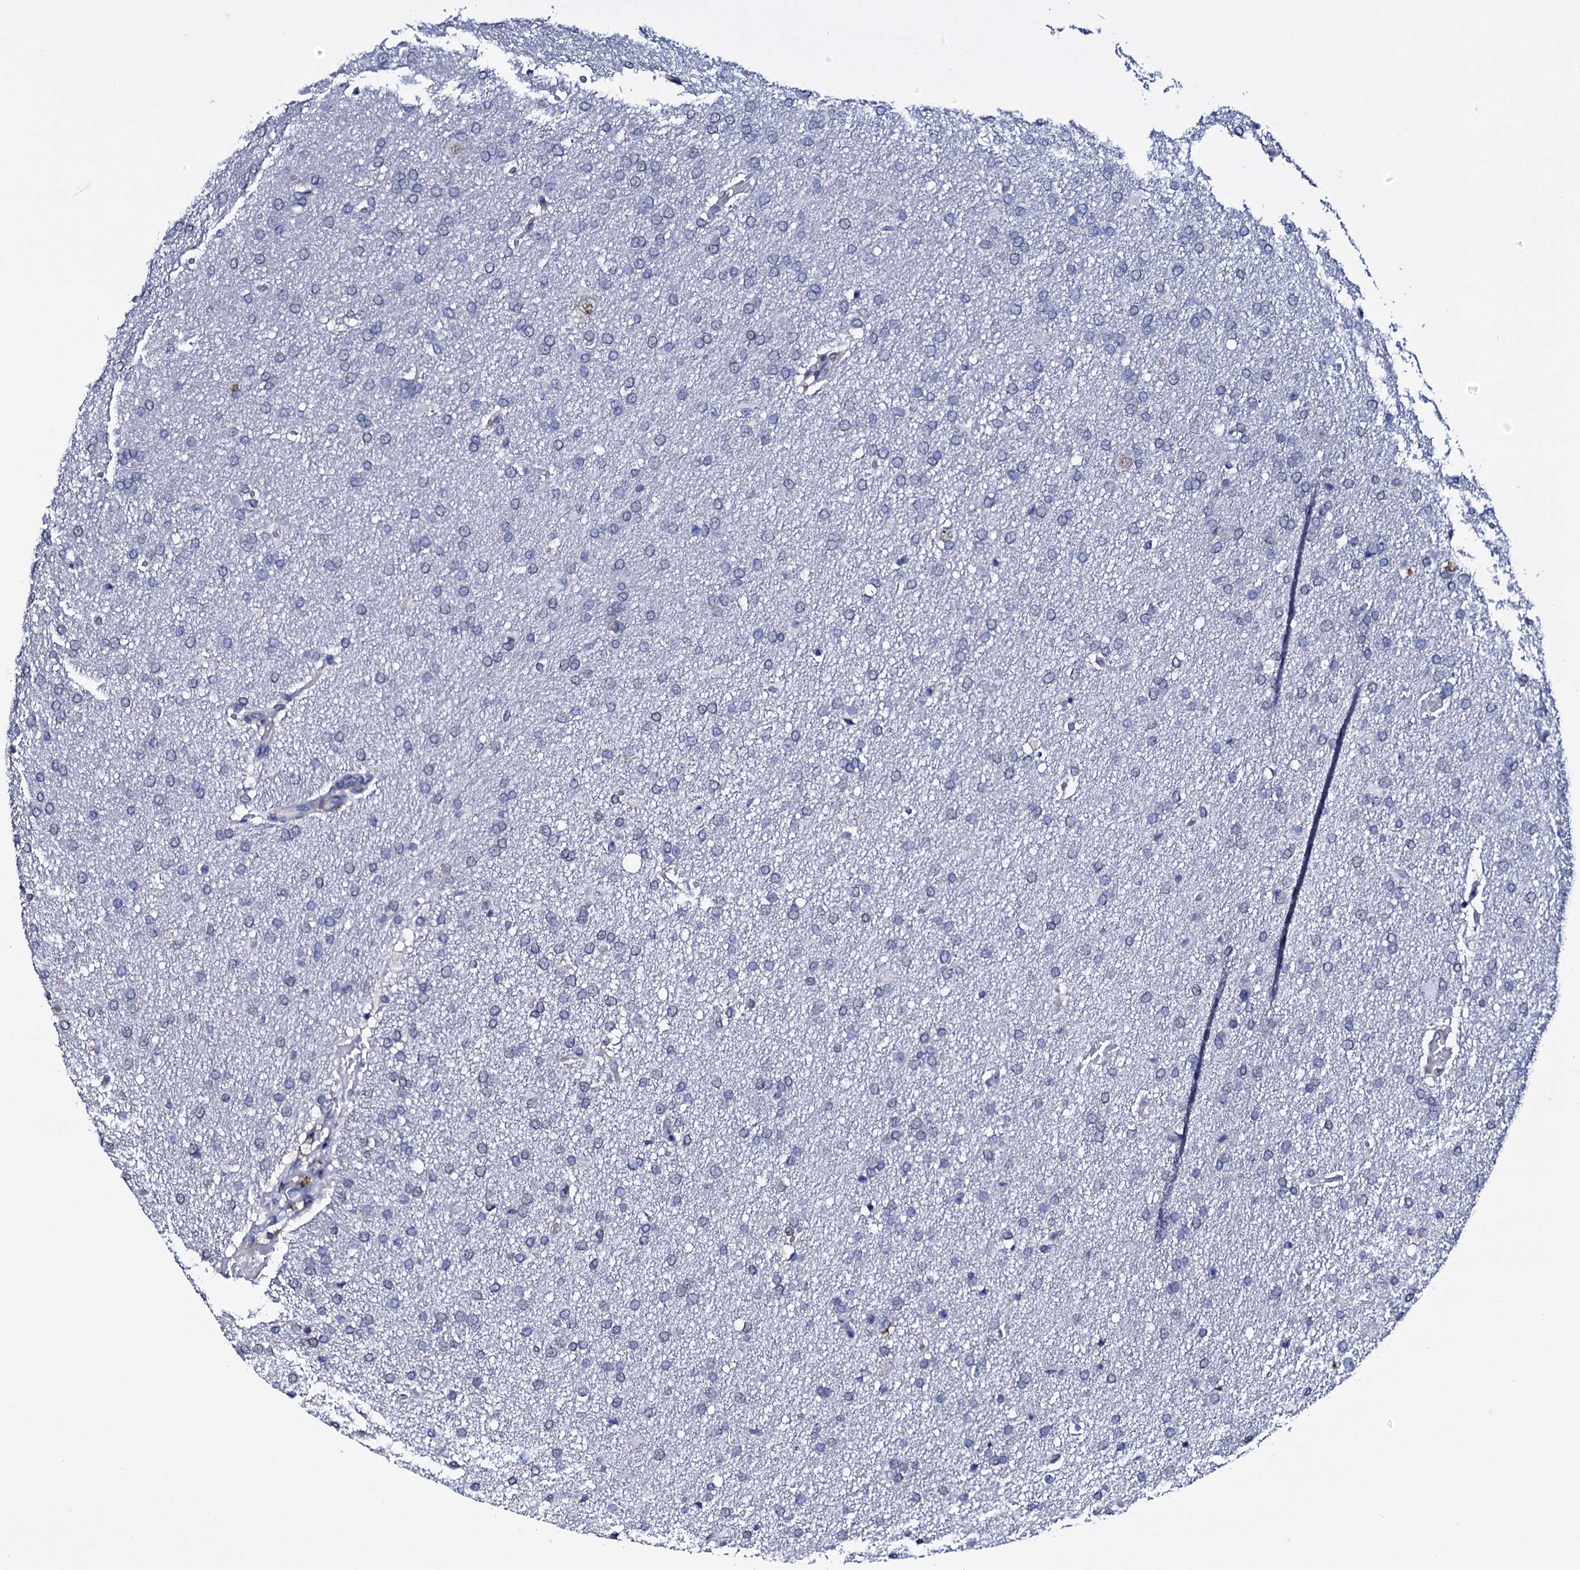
{"staining": {"intensity": "negative", "quantity": "none", "location": "none"}, "tissue": "glioma", "cell_type": "Tumor cells", "image_type": "cancer", "snomed": [{"axis": "morphology", "description": "Glioma, malignant, High grade"}, {"axis": "topography", "description": "Brain"}], "caption": "The photomicrograph demonstrates no significant positivity in tumor cells of malignant glioma (high-grade).", "gene": "NPM2", "patient": {"sex": "male", "age": 72}}